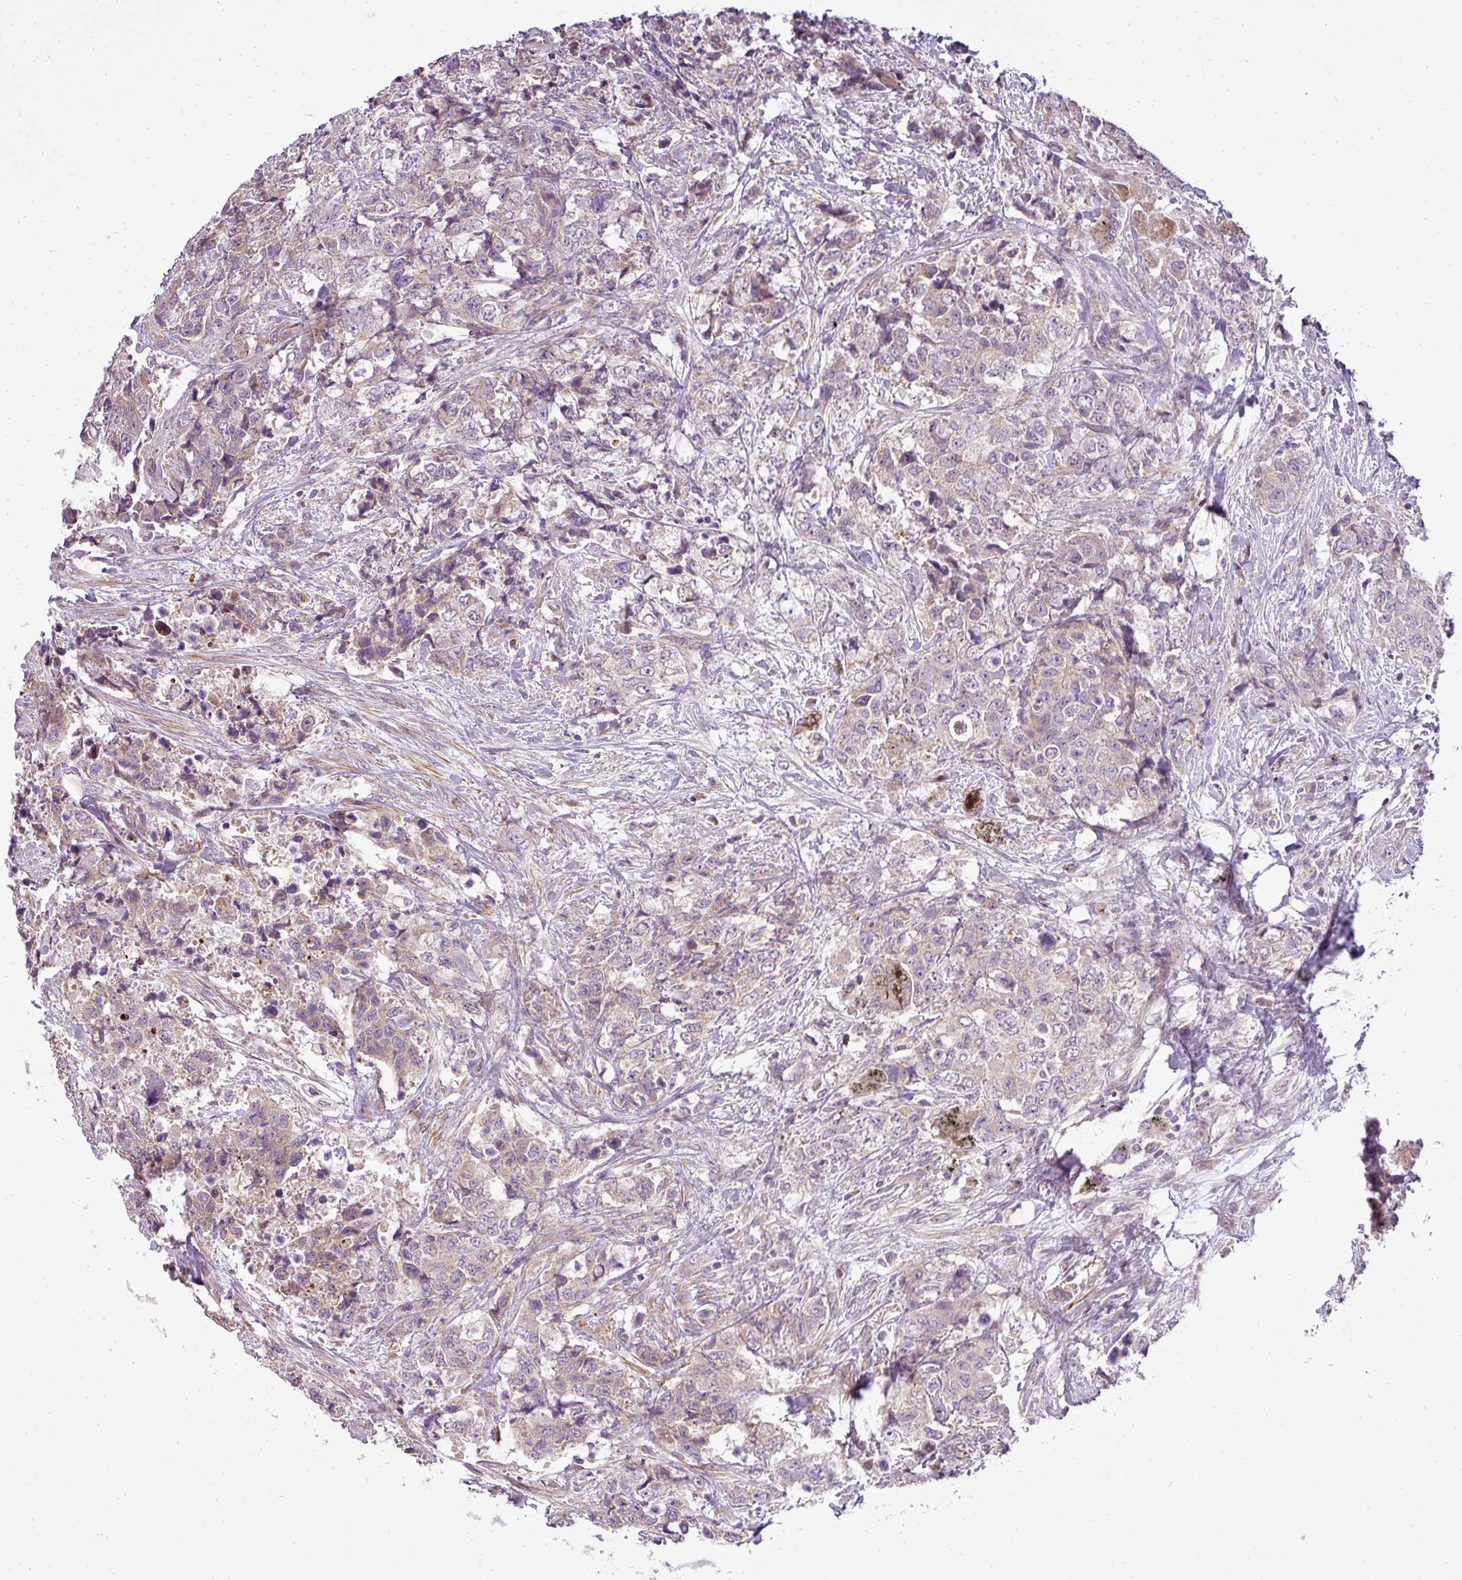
{"staining": {"intensity": "weak", "quantity": "<25%", "location": "cytoplasmic/membranous"}, "tissue": "urothelial cancer", "cell_type": "Tumor cells", "image_type": "cancer", "snomed": [{"axis": "morphology", "description": "Urothelial carcinoma, High grade"}, {"axis": "topography", "description": "Urinary bladder"}], "caption": "Urothelial carcinoma (high-grade) was stained to show a protein in brown. There is no significant staining in tumor cells.", "gene": "ZDHHC1", "patient": {"sex": "female", "age": 78}}